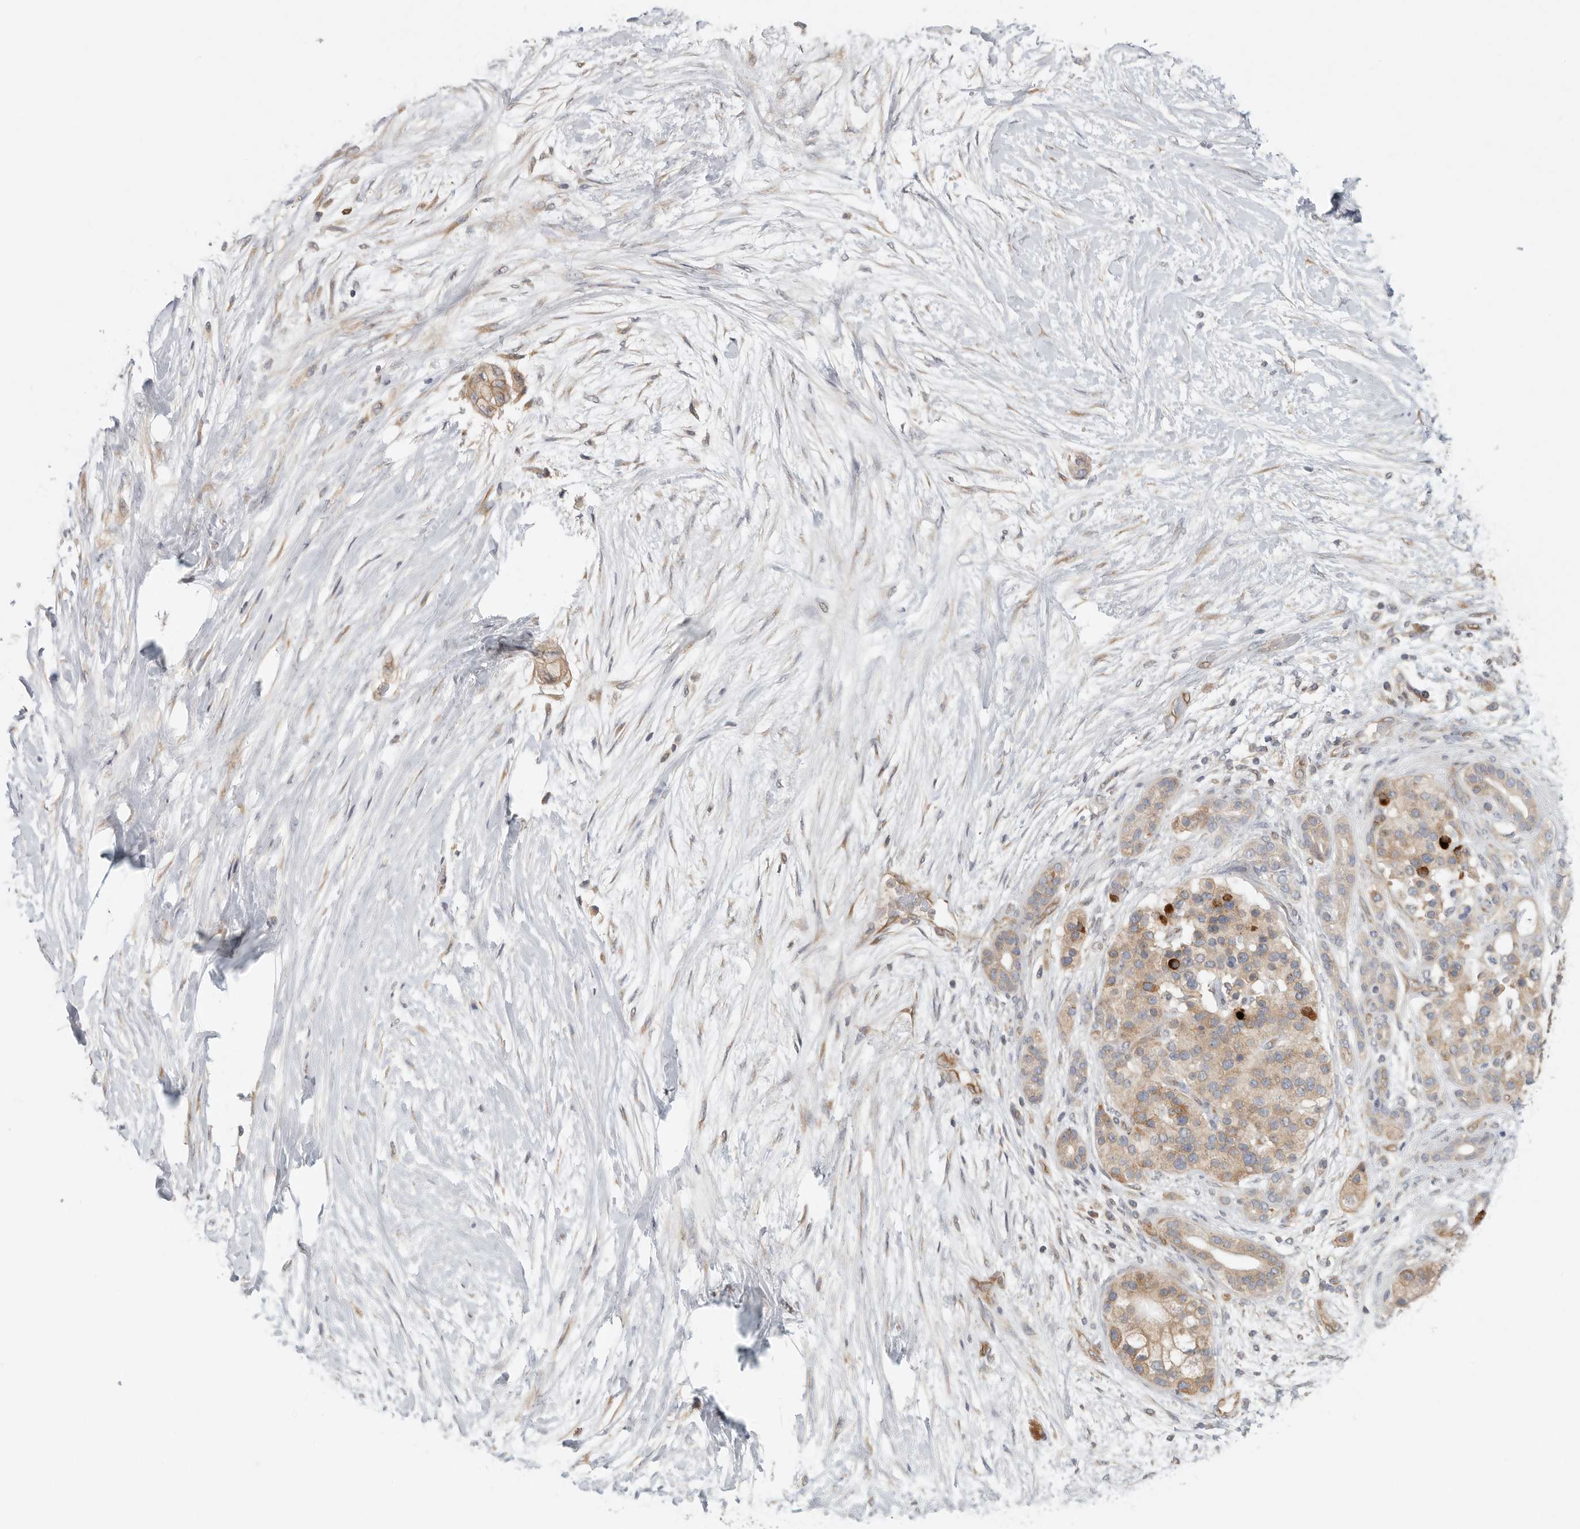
{"staining": {"intensity": "moderate", "quantity": ">75%", "location": "cytoplasmic/membranous"}, "tissue": "pancreatic cancer", "cell_type": "Tumor cells", "image_type": "cancer", "snomed": [{"axis": "morphology", "description": "Adenocarcinoma, NOS"}, {"axis": "topography", "description": "Pancreas"}], "caption": "This is a histology image of immunohistochemistry staining of pancreatic cancer (adenocarcinoma), which shows moderate staining in the cytoplasmic/membranous of tumor cells.", "gene": "BCAP29", "patient": {"sex": "male", "age": 53}}